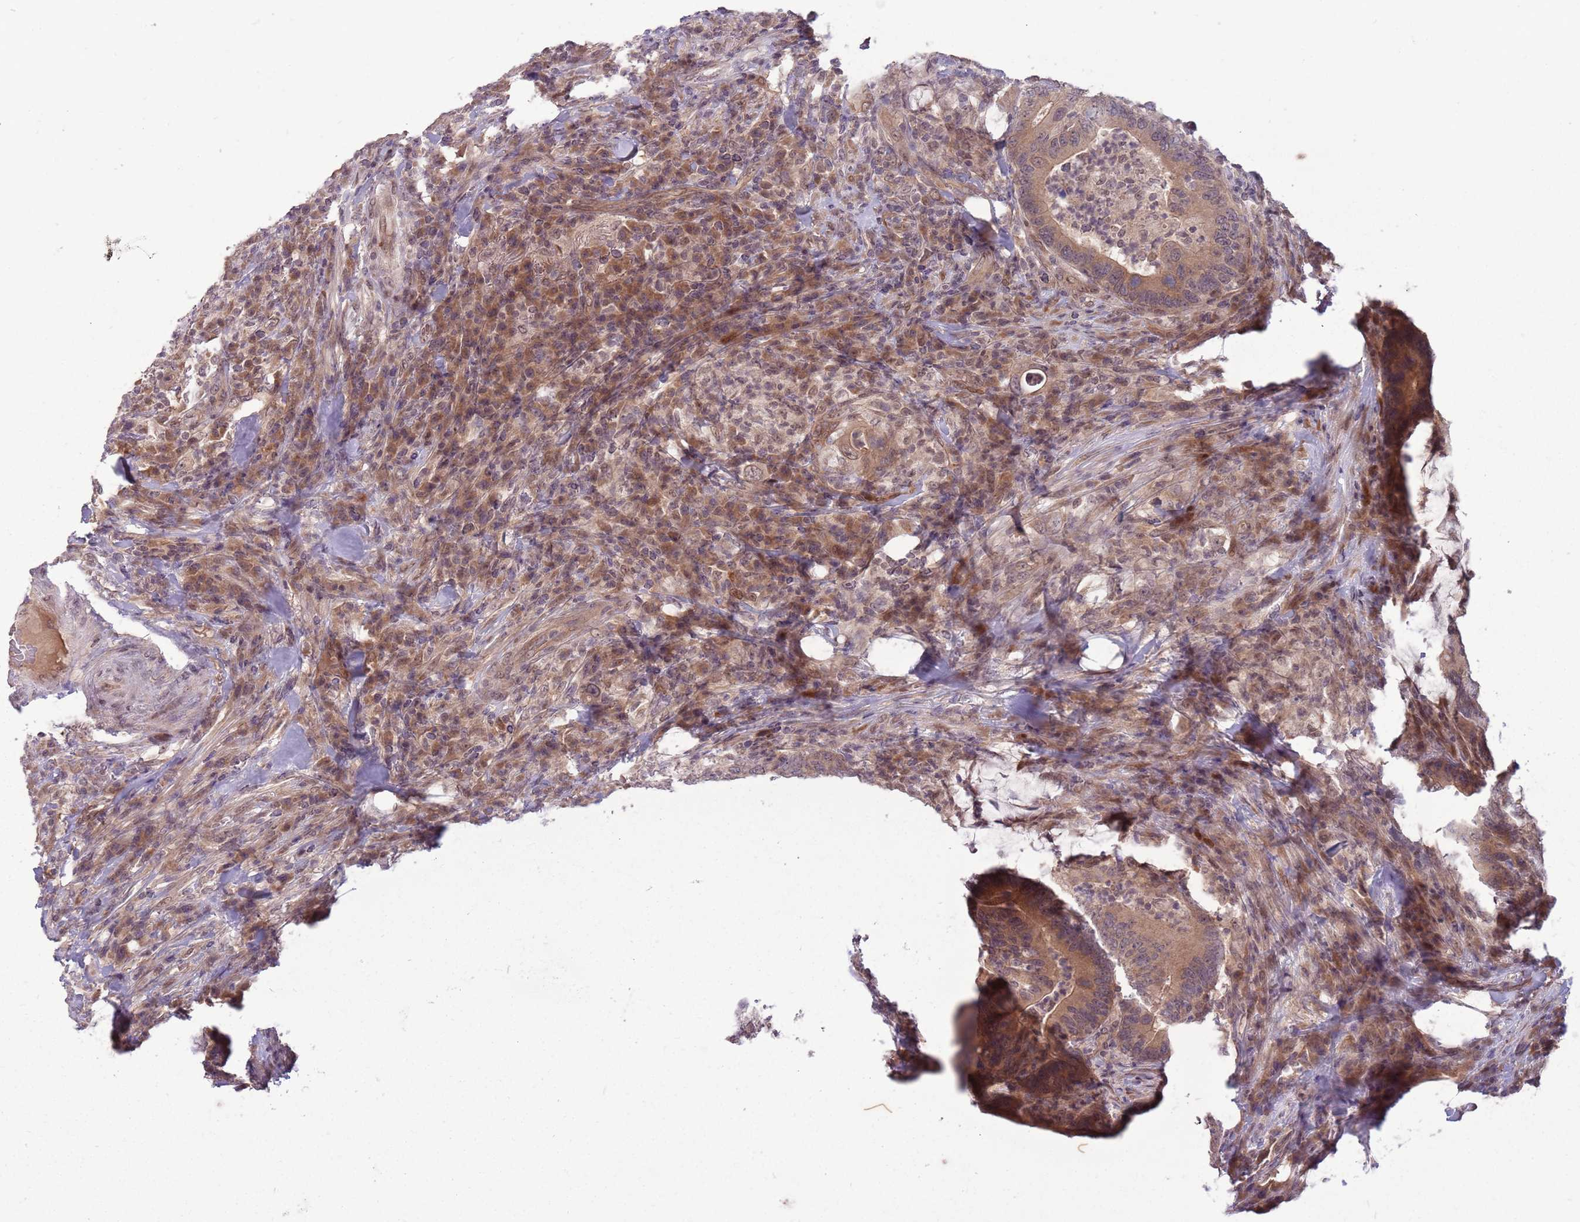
{"staining": {"intensity": "moderate", "quantity": ">75%", "location": "cytoplasmic/membranous"}, "tissue": "colorectal cancer", "cell_type": "Tumor cells", "image_type": "cancer", "snomed": [{"axis": "morphology", "description": "Adenocarcinoma, NOS"}, {"axis": "topography", "description": "Colon"}], "caption": "Protein staining of colorectal cancer (adenocarcinoma) tissue reveals moderate cytoplasmic/membranous expression in about >75% of tumor cells.", "gene": "ADAMTS3", "patient": {"sex": "female", "age": 66}}